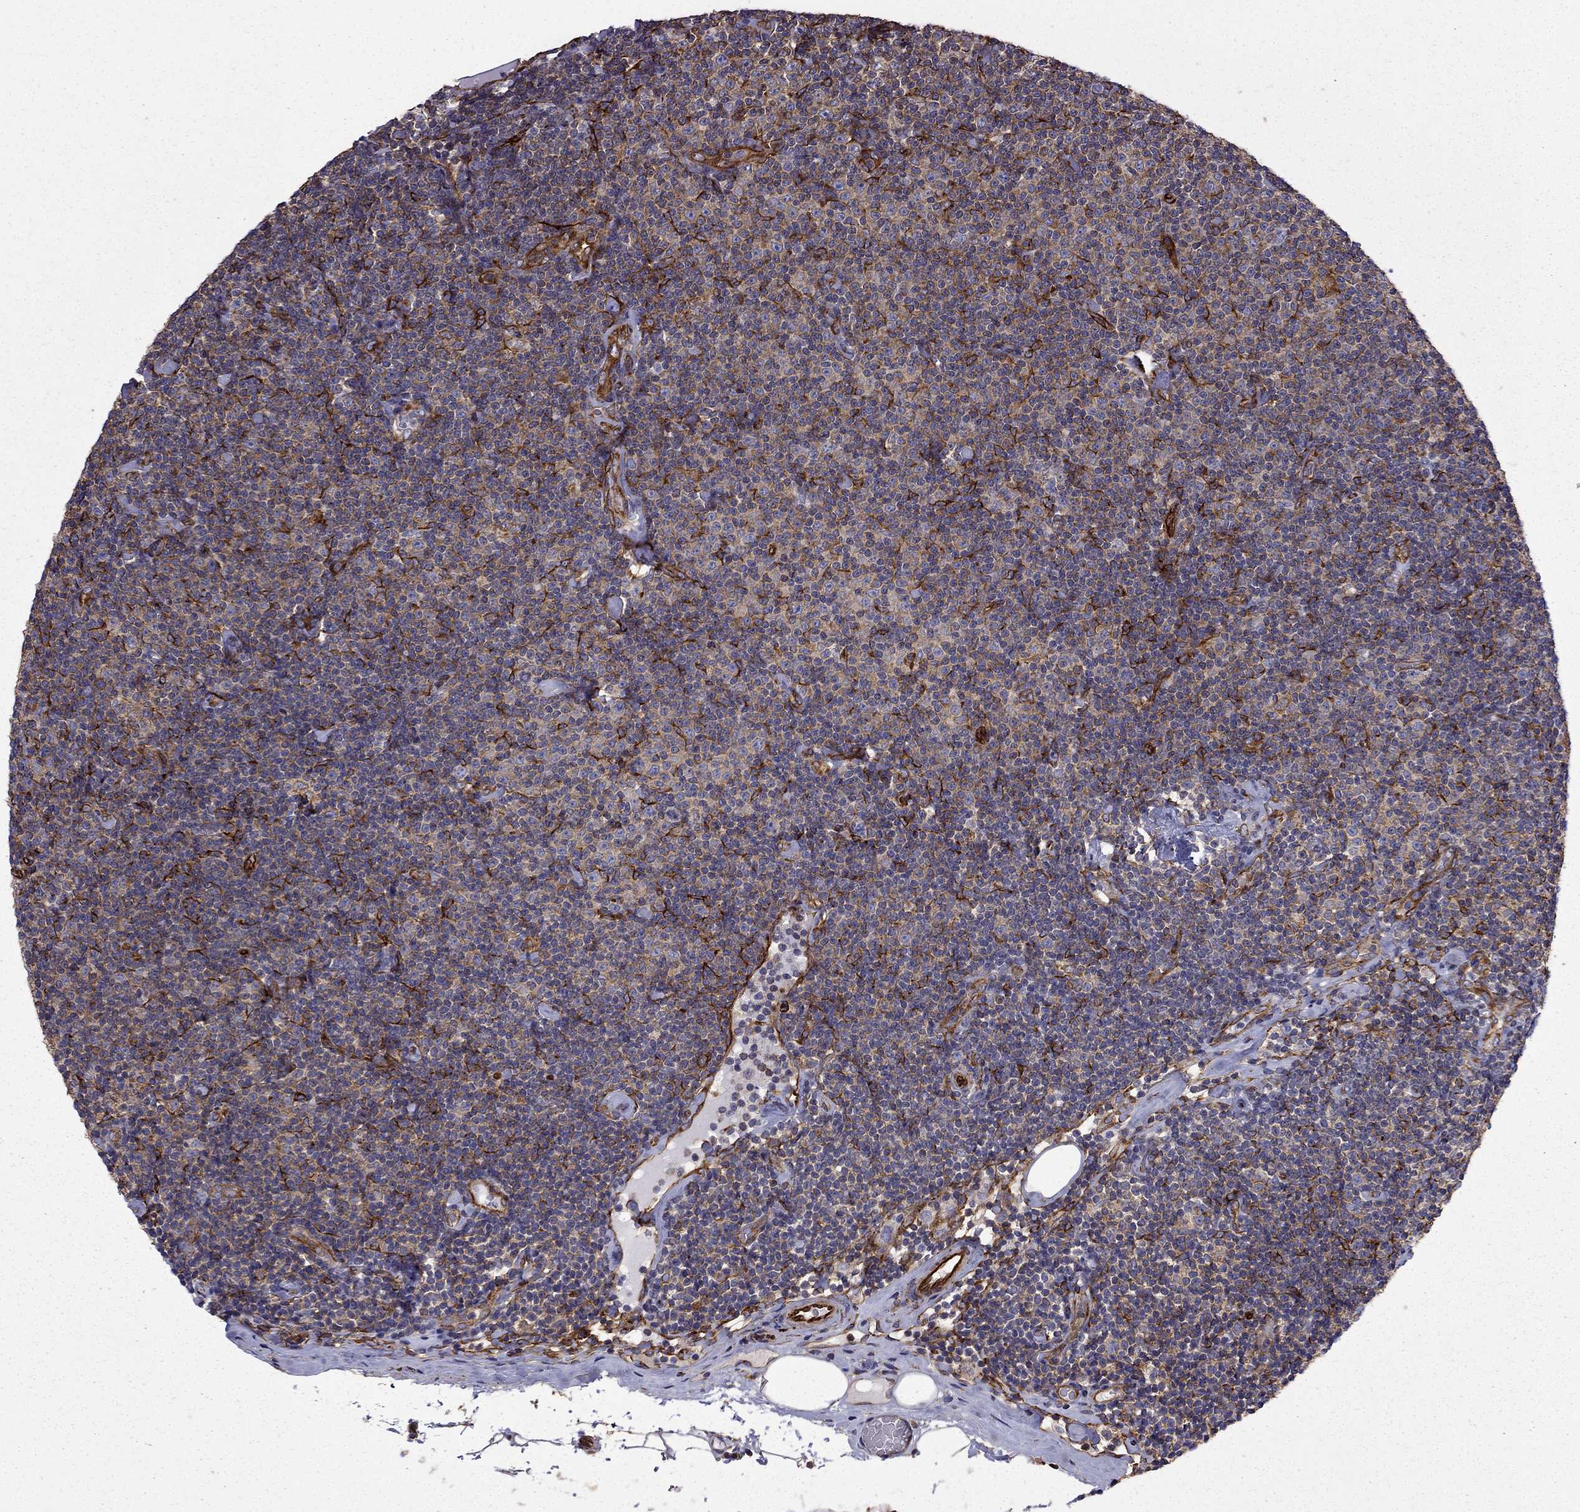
{"staining": {"intensity": "moderate", "quantity": ">75%", "location": "cytoplasmic/membranous"}, "tissue": "lymphoma", "cell_type": "Tumor cells", "image_type": "cancer", "snomed": [{"axis": "morphology", "description": "Malignant lymphoma, non-Hodgkin's type, Low grade"}, {"axis": "topography", "description": "Lymph node"}], "caption": "Protein expression analysis of malignant lymphoma, non-Hodgkin's type (low-grade) reveals moderate cytoplasmic/membranous staining in approximately >75% of tumor cells. (DAB IHC, brown staining for protein, blue staining for nuclei).", "gene": "MAP4", "patient": {"sex": "male", "age": 81}}